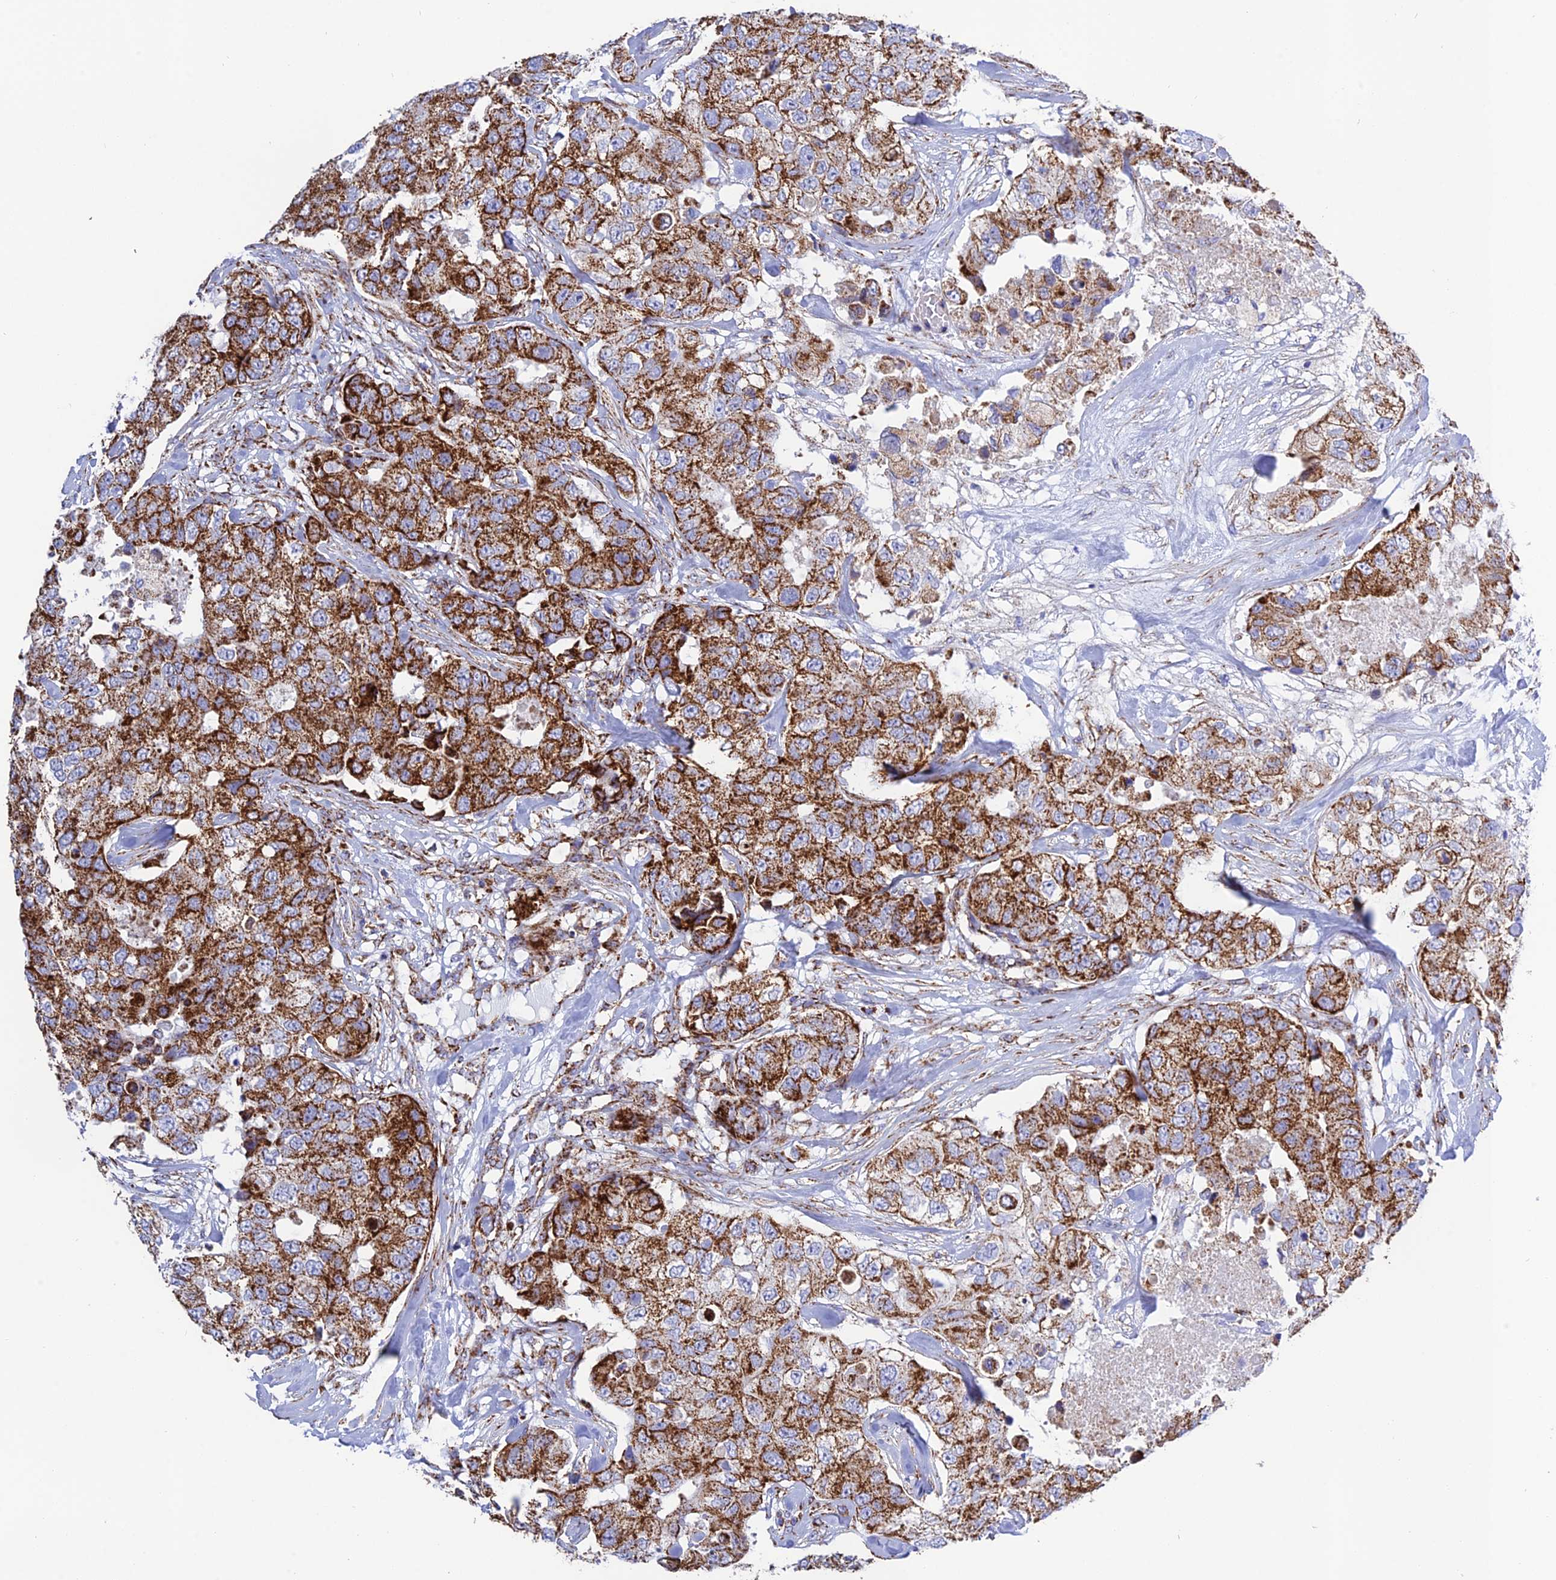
{"staining": {"intensity": "strong", "quantity": "25%-75%", "location": "cytoplasmic/membranous"}, "tissue": "breast cancer", "cell_type": "Tumor cells", "image_type": "cancer", "snomed": [{"axis": "morphology", "description": "Duct carcinoma"}, {"axis": "topography", "description": "Breast"}], "caption": "Breast intraductal carcinoma stained with DAB IHC displays high levels of strong cytoplasmic/membranous positivity in about 25%-75% of tumor cells.", "gene": "CHCHD3", "patient": {"sex": "female", "age": 62}}